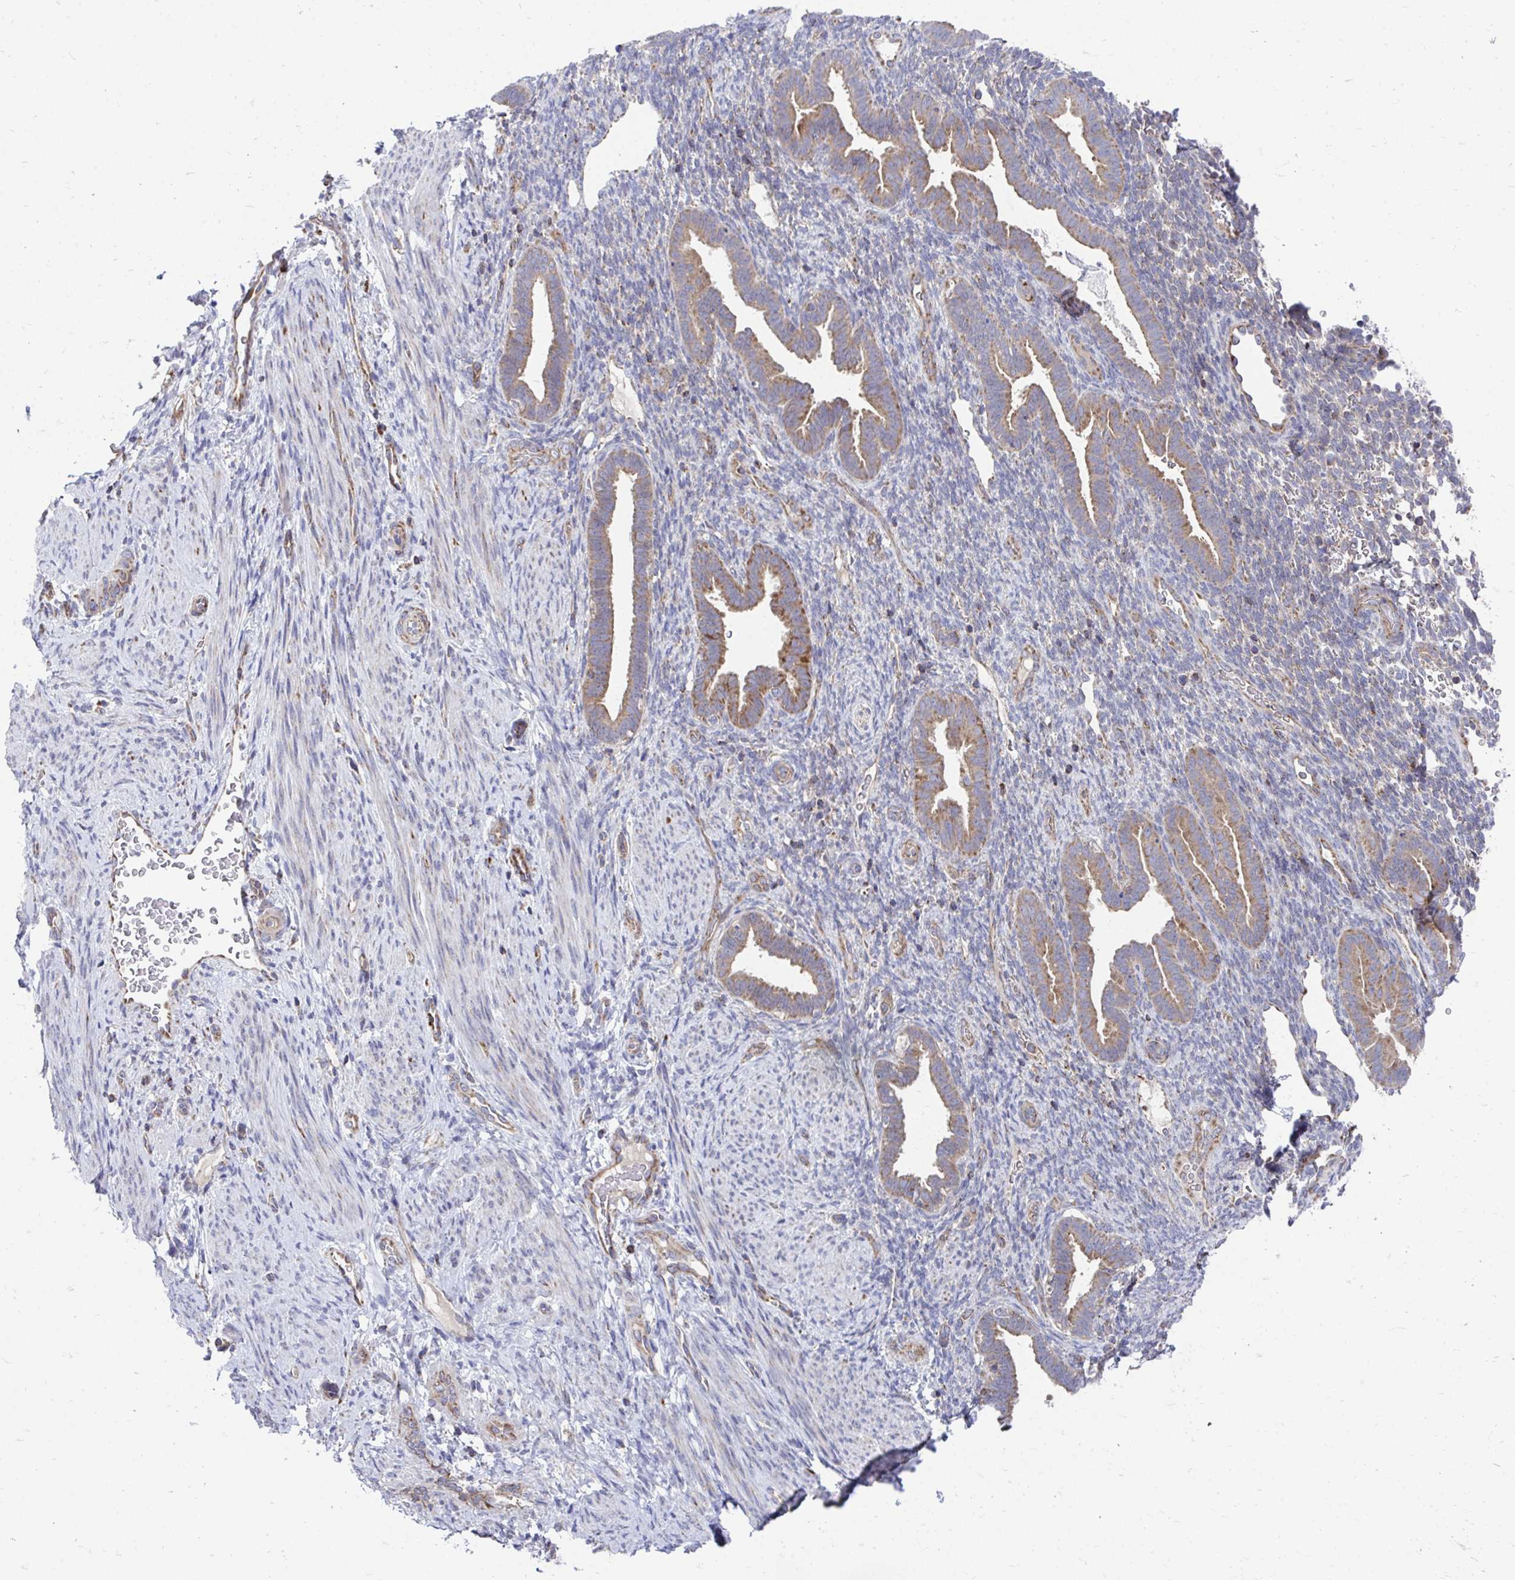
{"staining": {"intensity": "weak", "quantity": "<25%", "location": "cytoplasmic/membranous"}, "tissue": "endometrium", "cell_type": "Cells in endometrial stroma", "image_type": "normal", "snomed": [{"axis": "morphology", "description": "Normal tissue, NOS"}, {"axis": "topography", "description": "Endometrium"}], "caption": "The histopathology image displays no significant expression in cells in endometrial stroma of endometrium.", "gene": "FHIP1B", "patient": {"sex": "female", "age": 34}}